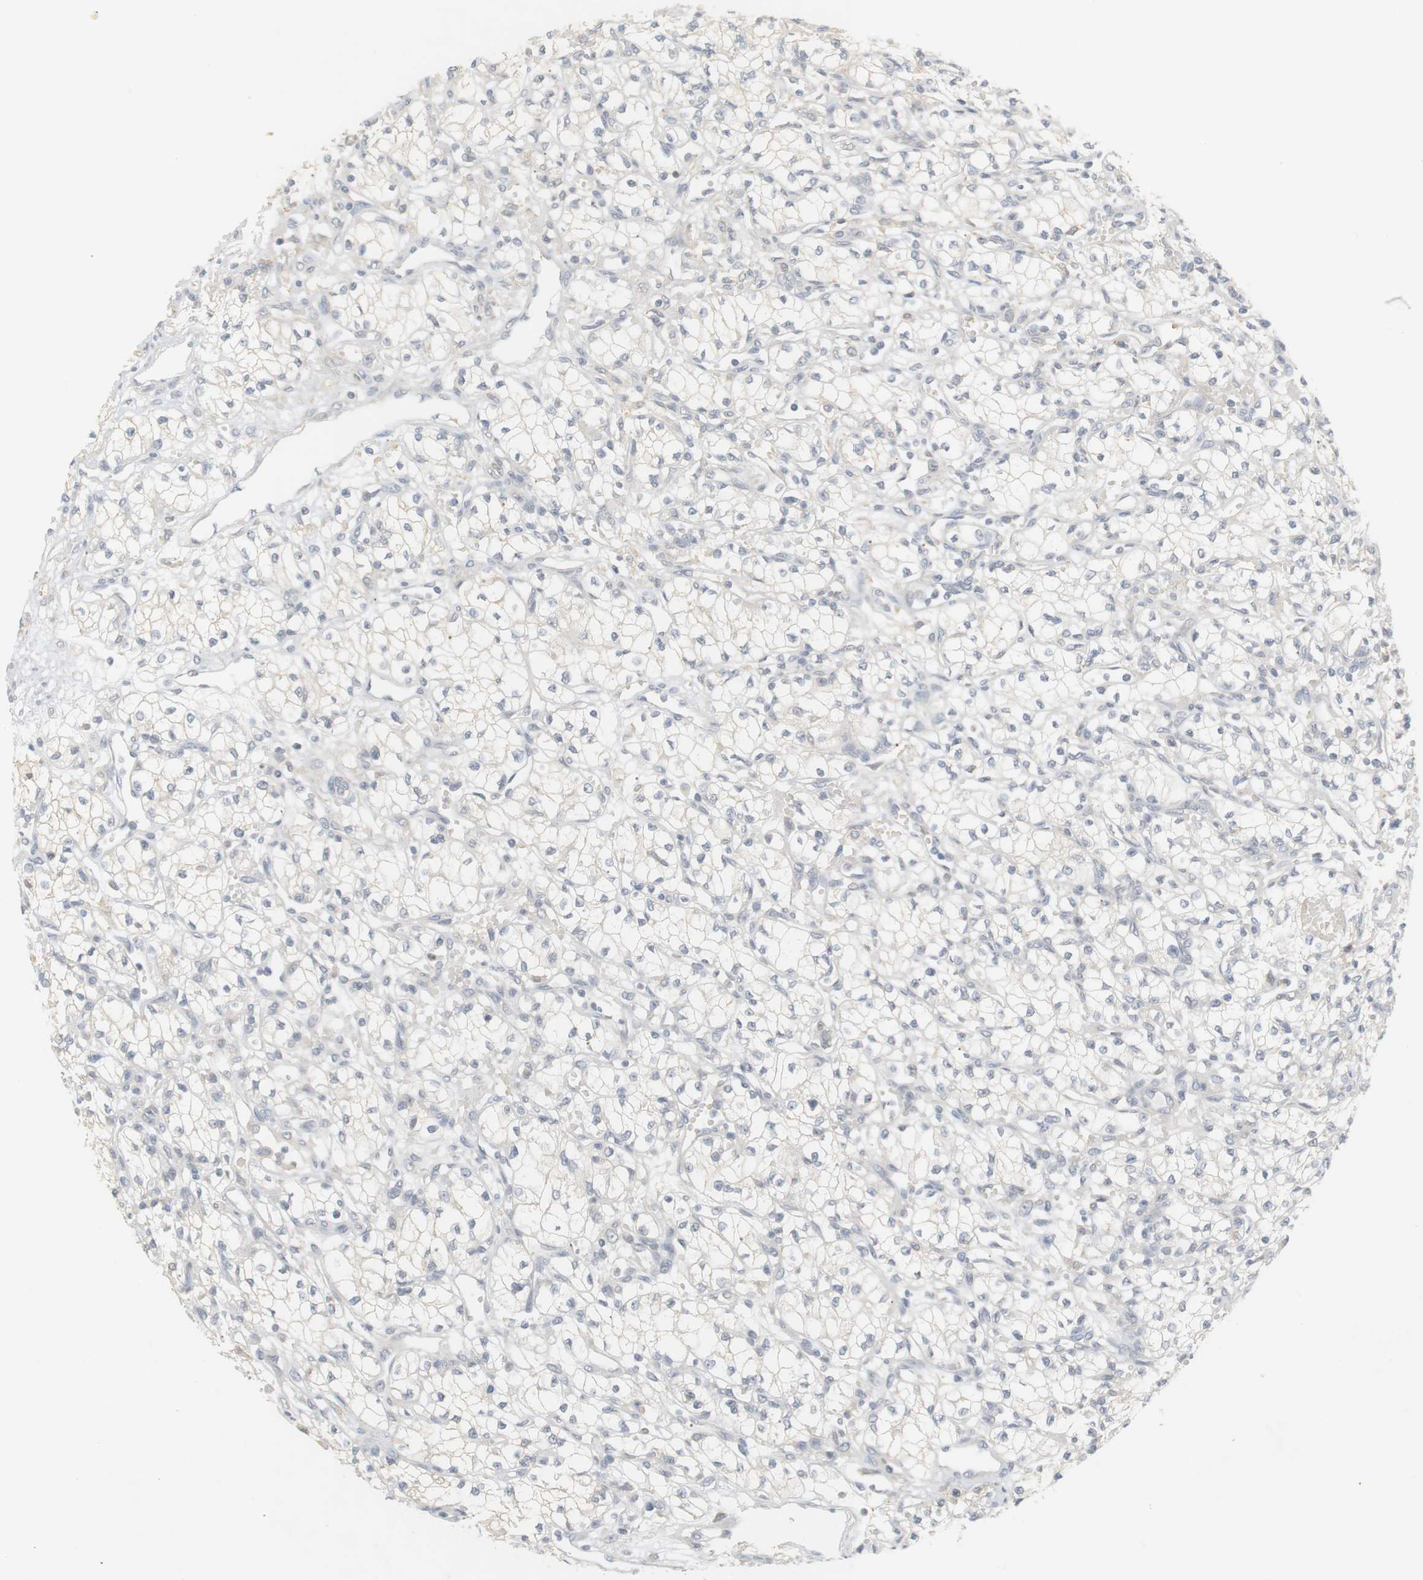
{"staining": {"intensity": "negative", "quantity": "none", "location": "none"}, "tissue": "renal cancer", "cell_type": "Tumor cells", "image_type": "cancer", "snomed": [{"axis": "morphology", "description": "Normal tissue, NOS"}, {"axis": "morphology", "description": "Adenocarcinoma, NOS"}, {"axis": "topography", "description": "Kidney"}], "caption": "Immunohistochemistry histopathology image of neoplastic tissue: human renal adenocarcinoma stained with DAB shows no significant protein positivity in tumor cells.", "gene": "RTN3", "patient": {"sex": "male", "age": 59}}